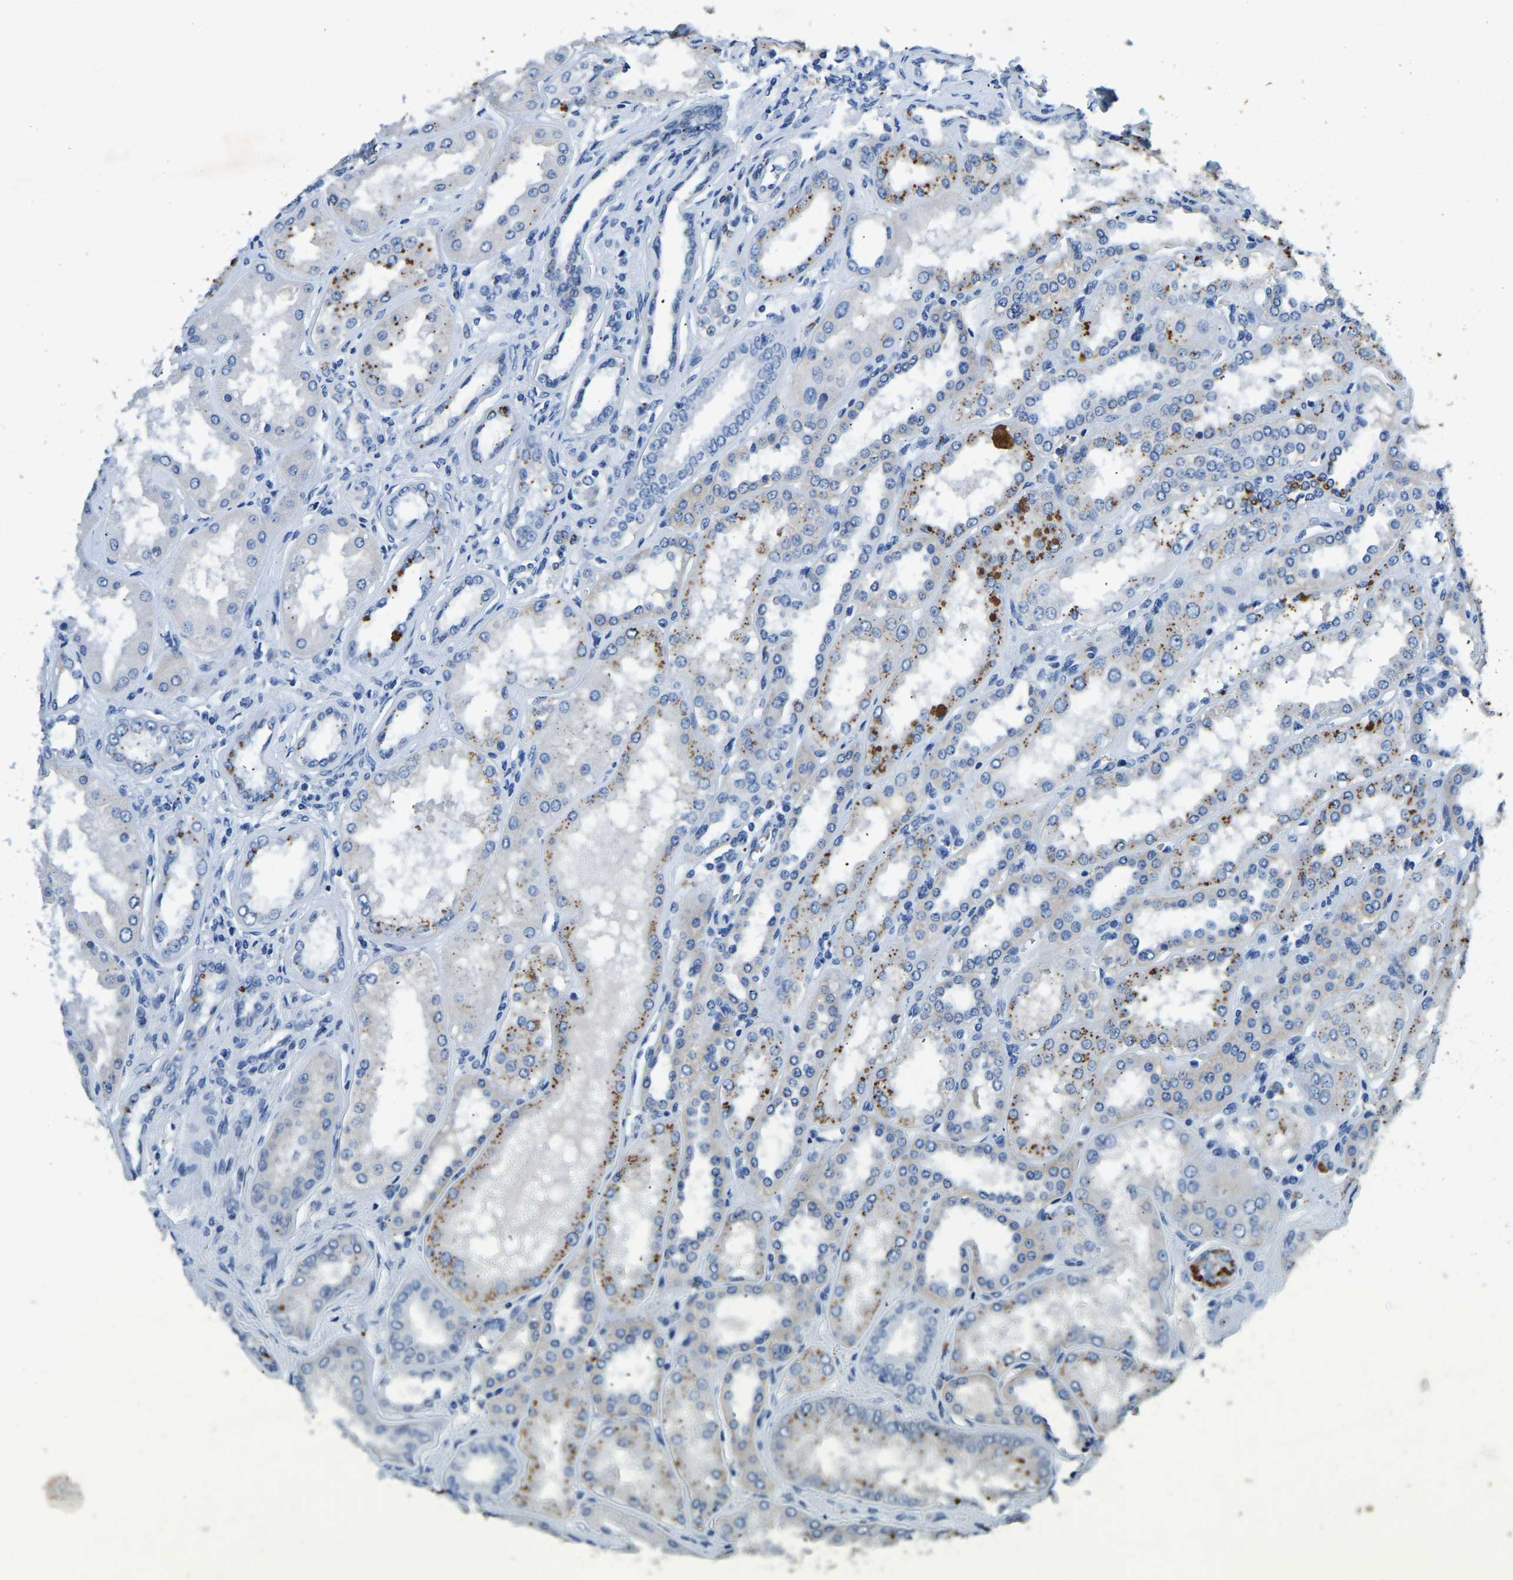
{"staining": {"intensity": "negative", "quantity": "none", "location": "none"}, "tissue": "kidney", "cell_type": "Cells in glomeruli", "image_type": "normal", "snomed": [{"axis": "morphology", "description": "Normal tissue, NOS"}, {"axis": "topography", "description": "Kidney"}], "caption": "A high-resolution photomicrograph shows immunohistochemistry (IHC) staining of normal kidney, which shows no significant staining in cells in glomeruli. The staining was performed using DAB to visualize the protein expression in brown, while the nuclei were stained in blue with hematoxylin (Magnification: 20x).", "gene": "UBN2", "patient": {"sex": "female", "age": 56}}